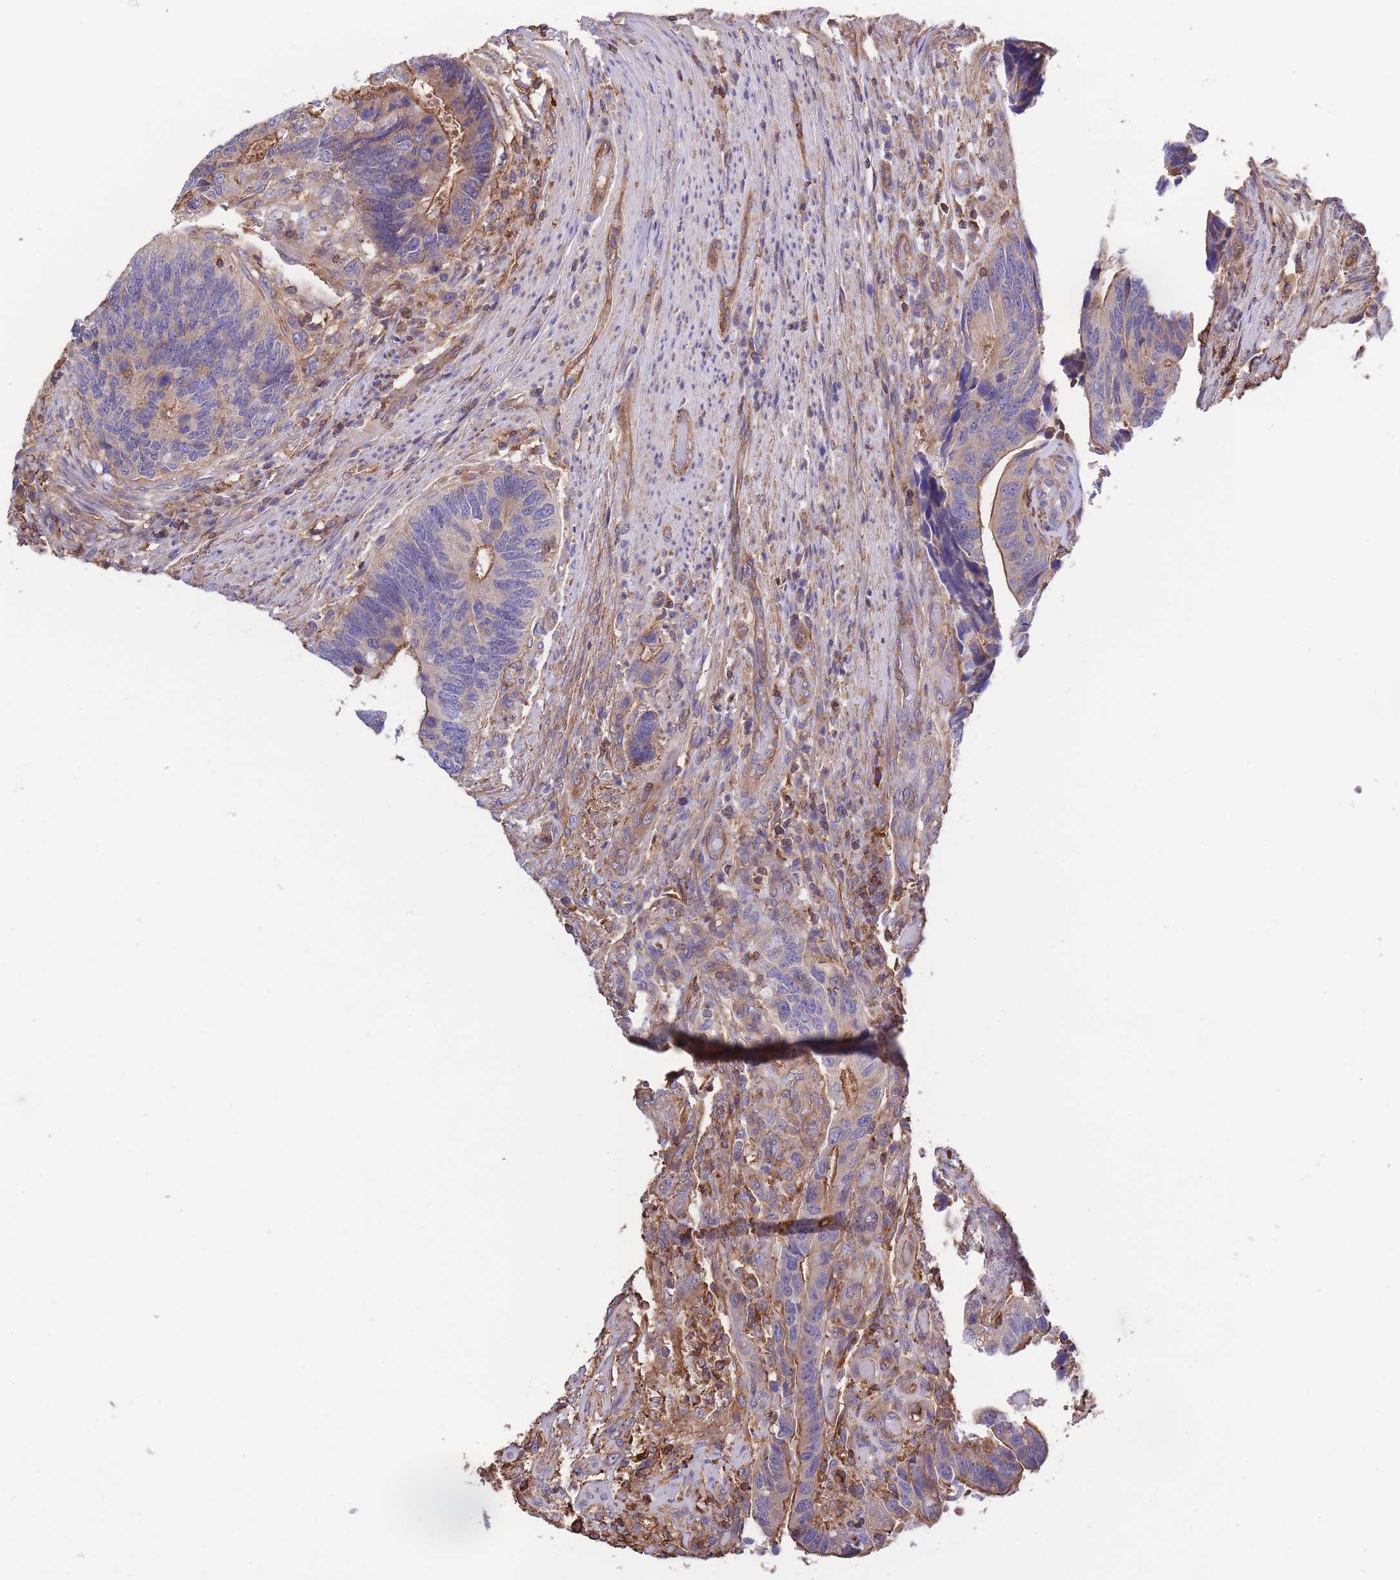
{"staining": {"intensity": "moderate", "quantity": "25%-75%", "location": "cytoplasmic/membranous"}, "tissue": "colorectal cancer", "cell_type": "Tumor cells", "image_type": "cancer", "snomed": [{"axis": "morphology", "description": "Adenocarcinoma, NOS"}, {"axis": "topography", "description": "Colon"}], "caption": "DAB (3,3'-diaminobenzidine) immunohistochemical staining of colorectal adenocarcinoma demonstrates moderate cytoplasmic/membranous protein expression in approximately 25%-75% of tumor cells. (Brightfield microscopy of DAB IHC at high magnification).", "gene": "LRRN4CL", "patient": {"sex": "male", "age": 87}}